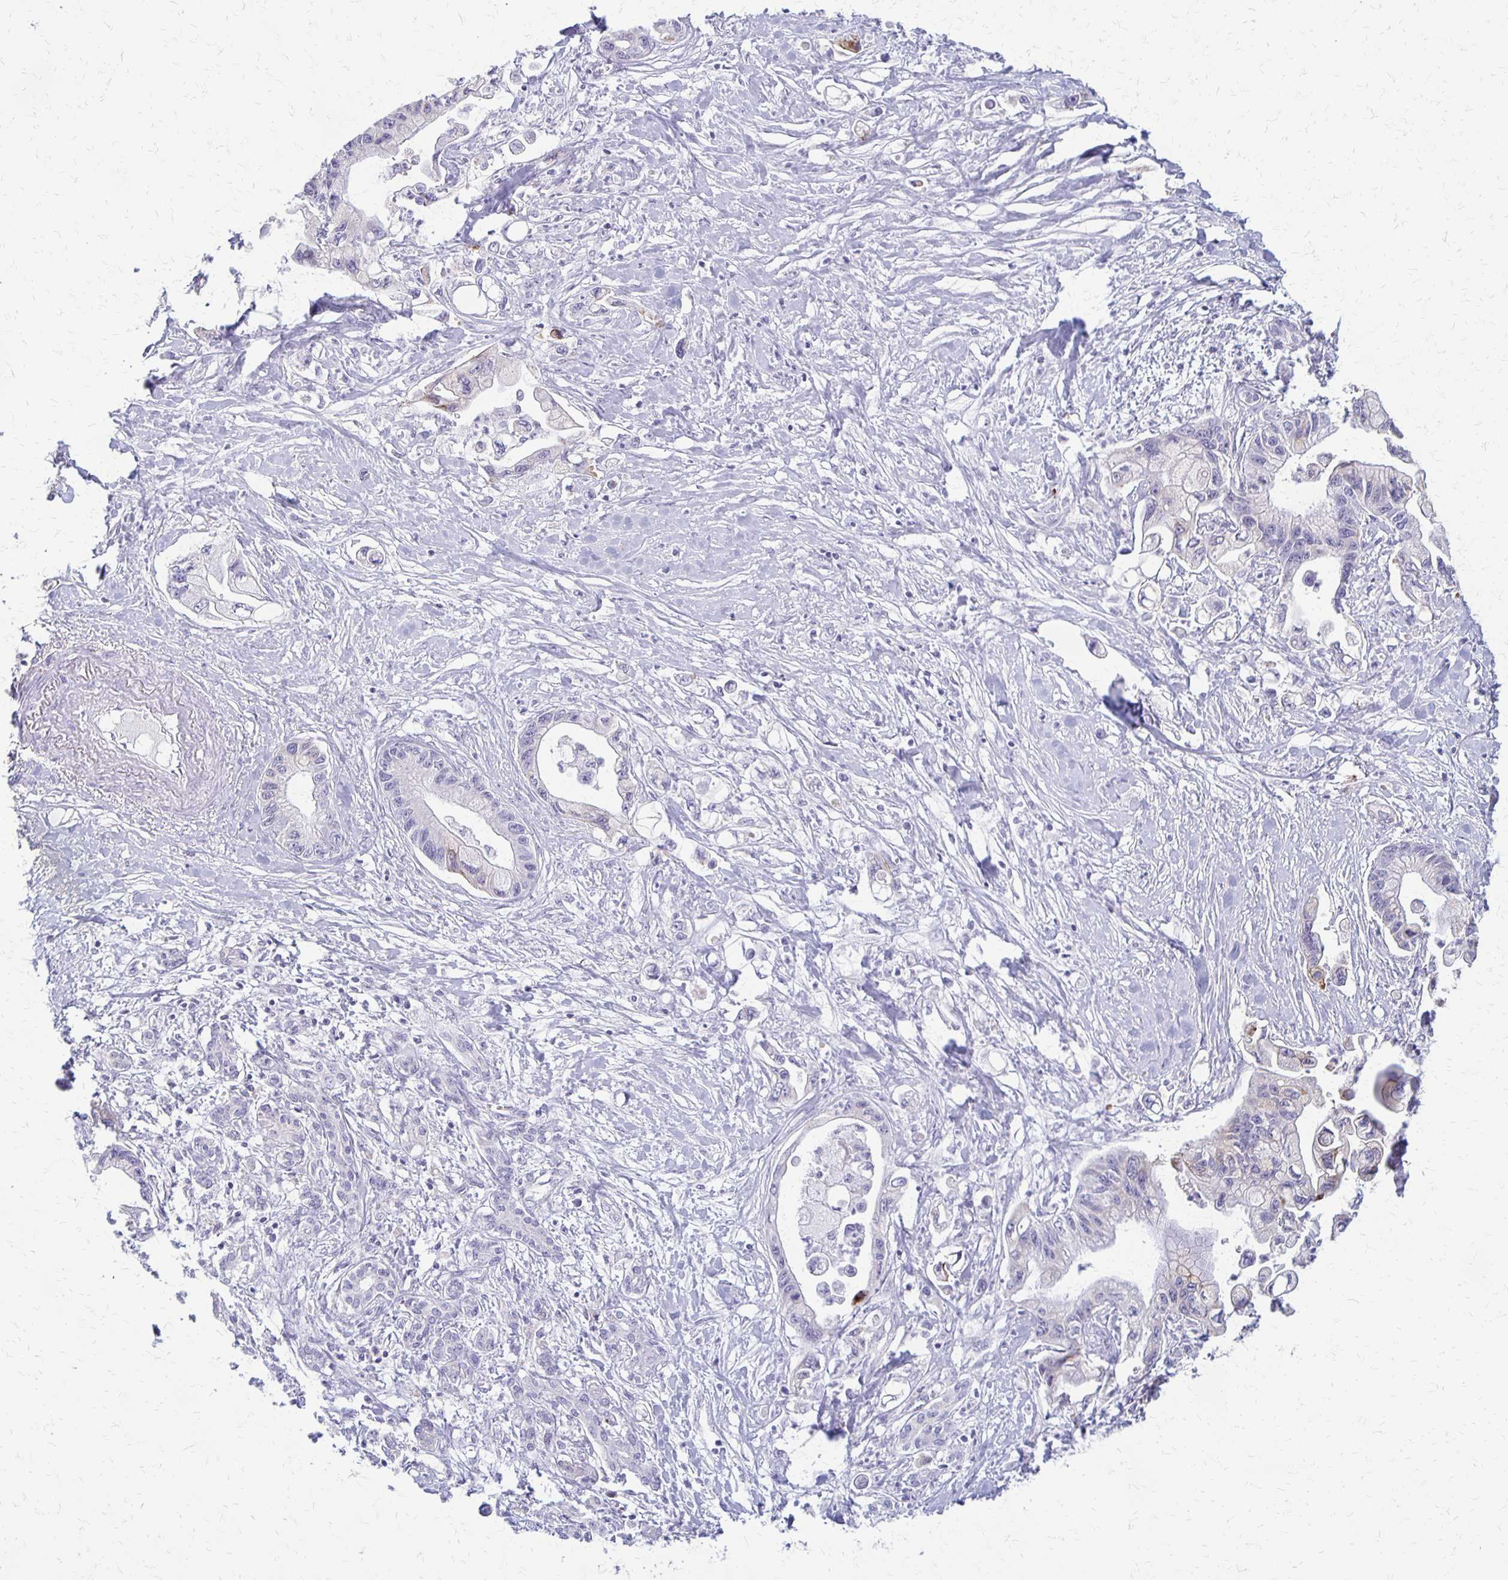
{"staining": {"intensity": "negative", "quantity": "none", "location": "none"}, "tissue": "pancreatic cancer", "cell_type": "Tumor cells", "image_type": "cancer", "snomed": [{"axis": "morphology", "description": "Adenocarcinoma, NOS"}, {"axis": "topography", "description": "Pancreas"}], "caption": "Micrograph shows no significant protein staining in tumor cells of adenocarcinoma (pancreatic). The staining is performed using DAB (3,3'-diaminobenzidine) brown chromogen with nuclei counter-stained in using hematoxylin.", "gene": "RHOC", "patient": {"sex": "male", "age": 61}}